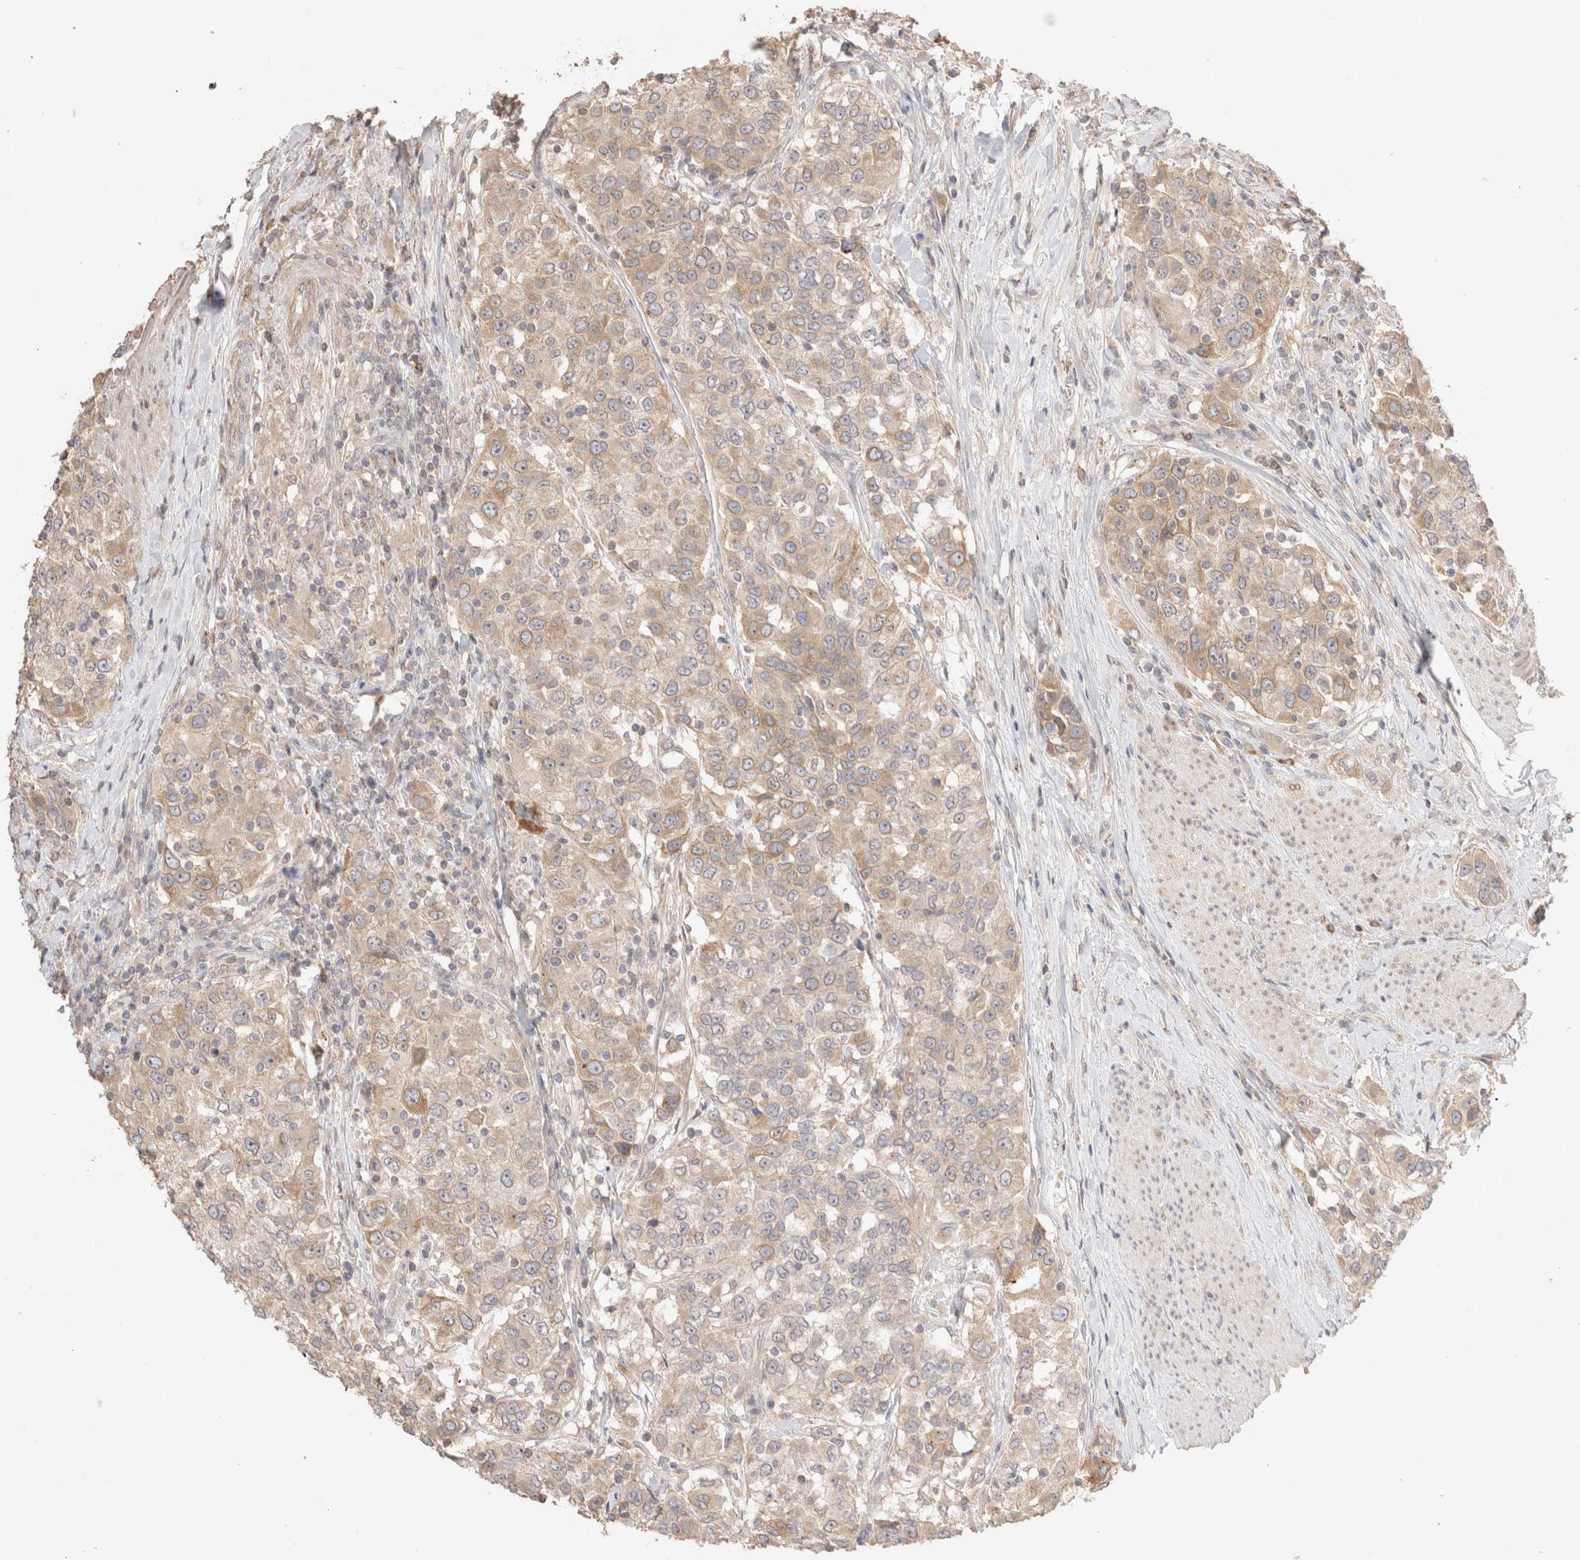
{"staining": {"intensity": "weak", "quantity": ">75%", "location": "cytoplasmic/membranous"}, "tissue": "urothelial cancer", "cell_type": "Tumor cells", "image_type": "cancer", "snomed": [{"axis": "morphology", "description": "Urothelial carcinoma, High grade"}, {"axis": "topography", "description": "Urinary bladder"}], "caption": "Protein analysis of urothelial carcinoma (high-grade) tissue shows weak cytoplasmic/membranous expression in about >75% of tumor cells. The staining is performed using DAB (3,3'-diaminobenzidine) brown chromogen to label protein expression. The nuclei are counter-stained blue using hematoxylin.", "gene": "TRIM41", "patient": {"sex": "female", "age": 80}}